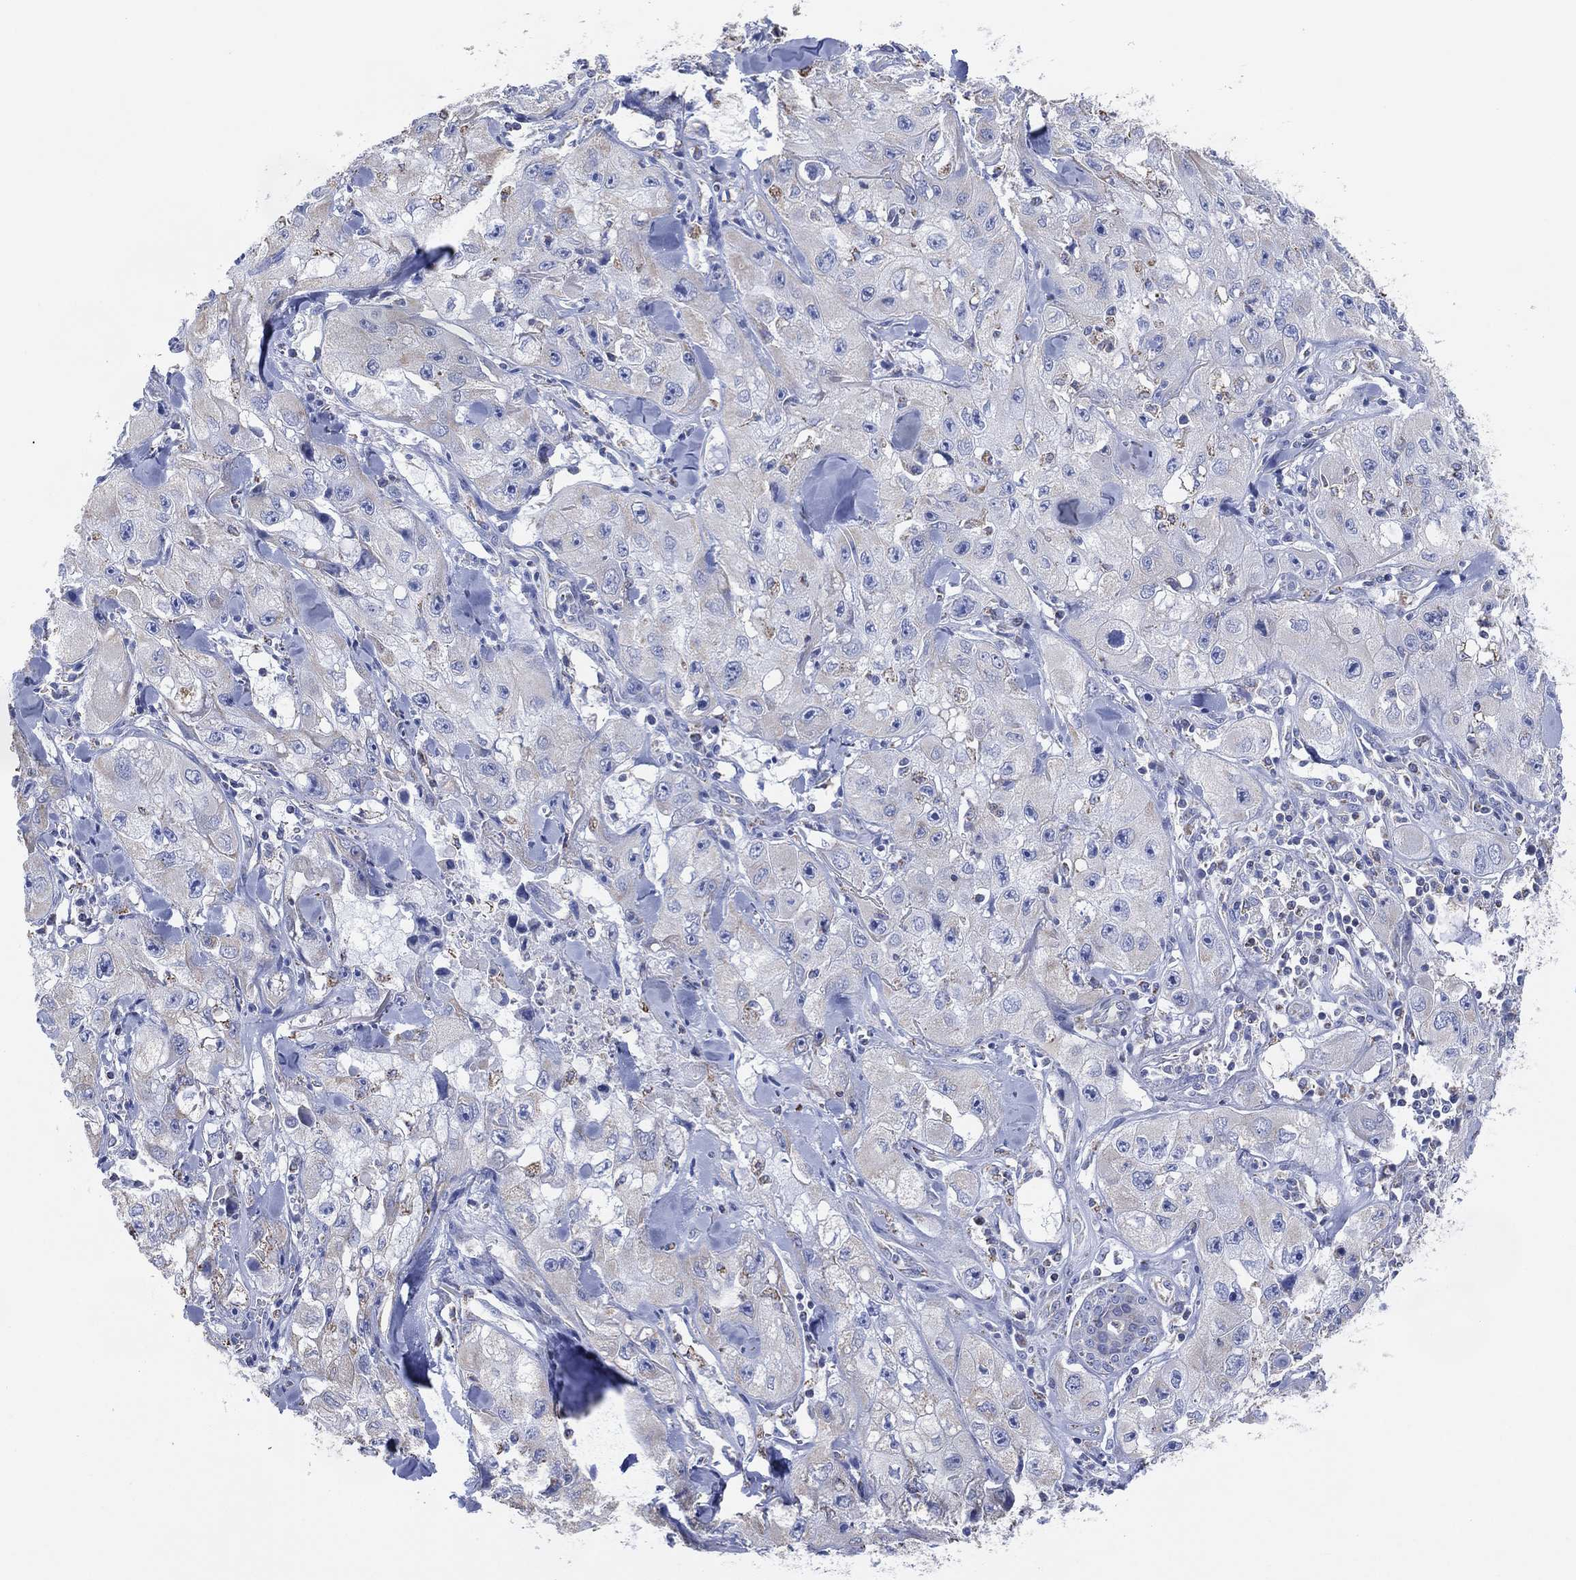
{"staining": {"intensity": "negative", "quantity": "none", "location": "none"}, "tissue": "skin cancer", "cell_type": "Tumor cells", "image_type": "cancer", "snomed": [{"axis": "morphology", "description": "Squamous cell carcinoma, NOS"}, {"axis": "topography", "description": "Skin"}, {"axis": "topography", "description": "Subcutis"}], "caption": "Human skin squamous cell carcinoma stained for a protein using immunohistochemistry (IHC) shows no expression in tumor cells.", "gene": "CFTR", "patient": {"sex": "male", "age": 73}}